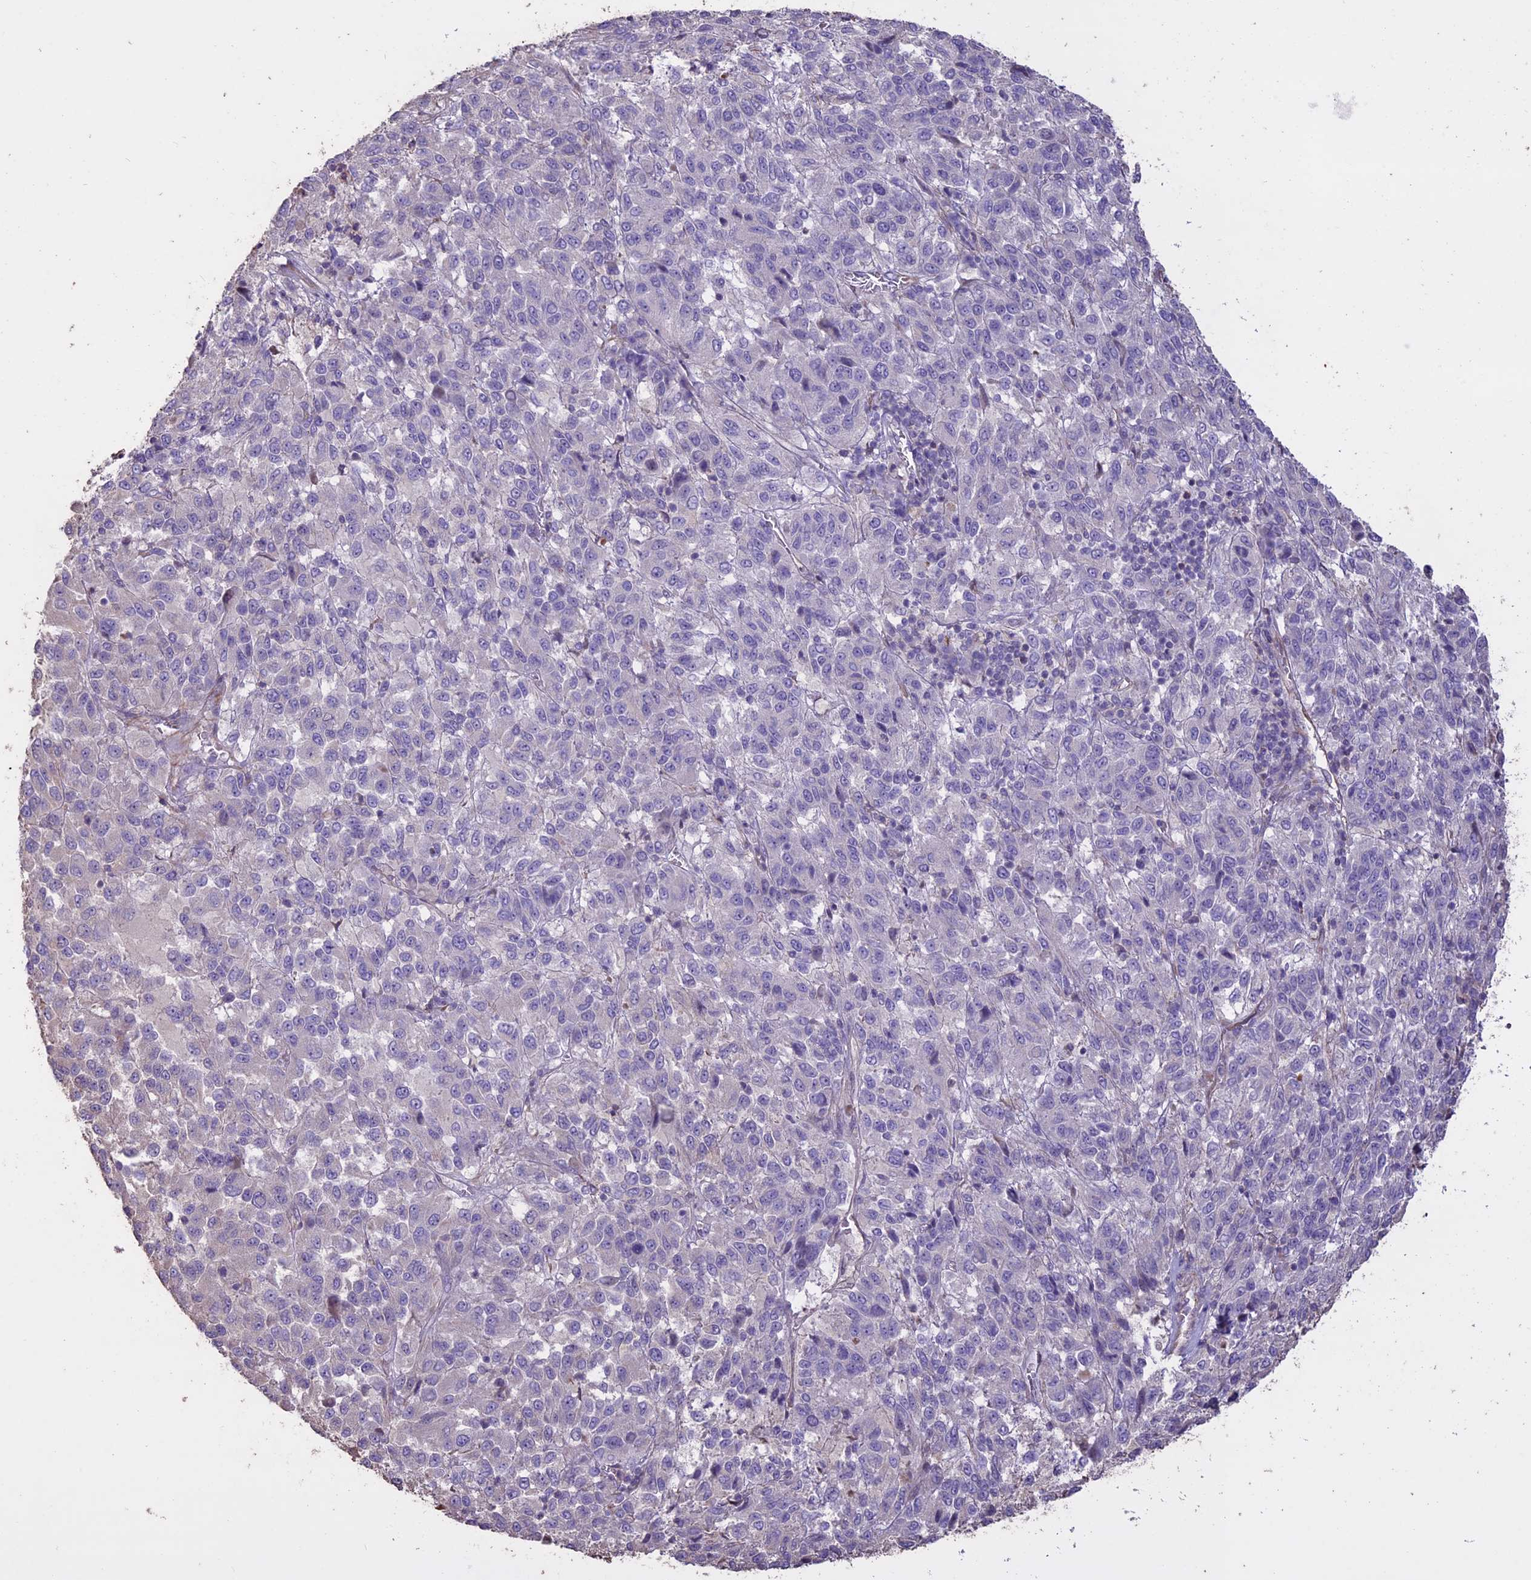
{"staining": {"intensity": "negative", "quantity": "none", "location": "none"}, "tissue": "melanoma", "cell_type": "Tumor cells", "image_type": "cancer", "snomed": [{"axis": "morphology", "description": "Malignant melanoma, Metastatic site"}, {"axis": "topography", "description": "Lung"}], "caption": "A high-resolution histopathology image shows IHC staining of melanoma, which displays no significant staining in tumor cells.", "gene": "CCDC148", "patient": {"sex": "male", "age": 64}}